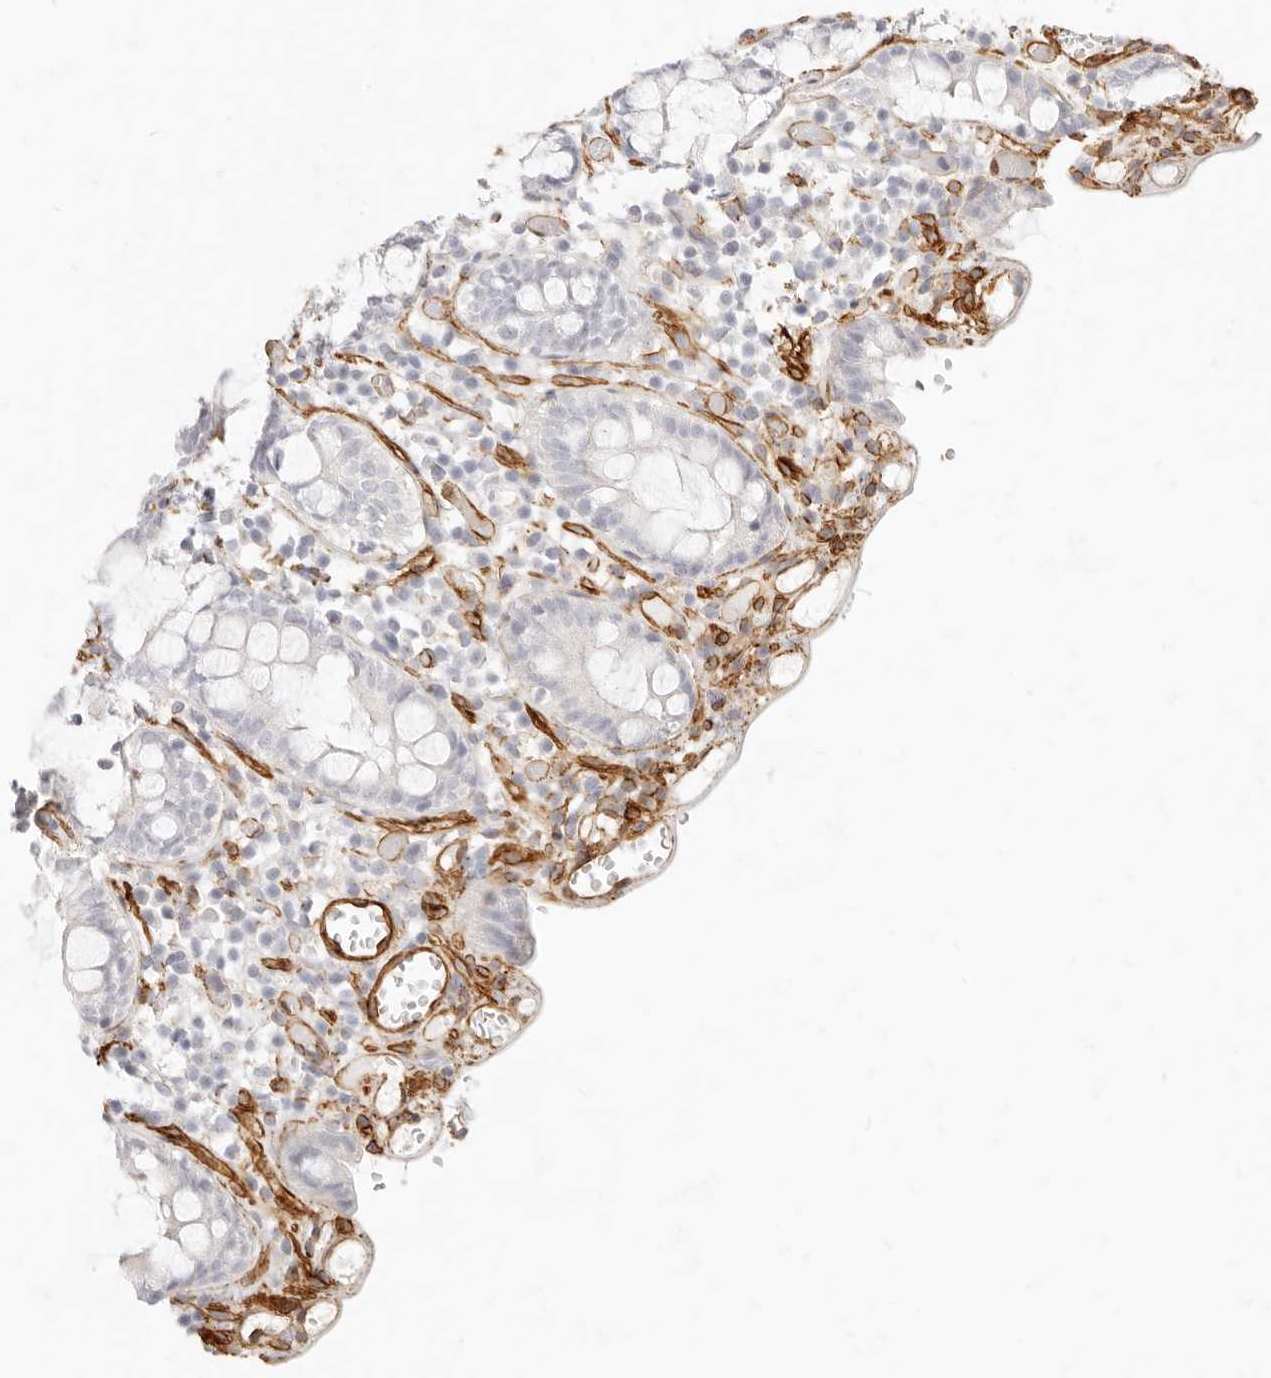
{"staining": {"intensity": "moderate", "quantity": ">75%", "location": "cytoplasmic/membranous"}, "tissue": "colon", "cell_type": "Endothelial cells", "image_type": "normal", "snomed": [{"axis": "morphology", "description": "Normal tissue, NOS"}, {"axis": "topography", "description": "Colon"}], "caption": "Colon stained for a protein (brown) exhibits moderate cytoplasmic/membranous positive positivity in about >75% of endothelial cells.", "gene": "NUS1", "patient": {"sex": "male", "age": 14}}